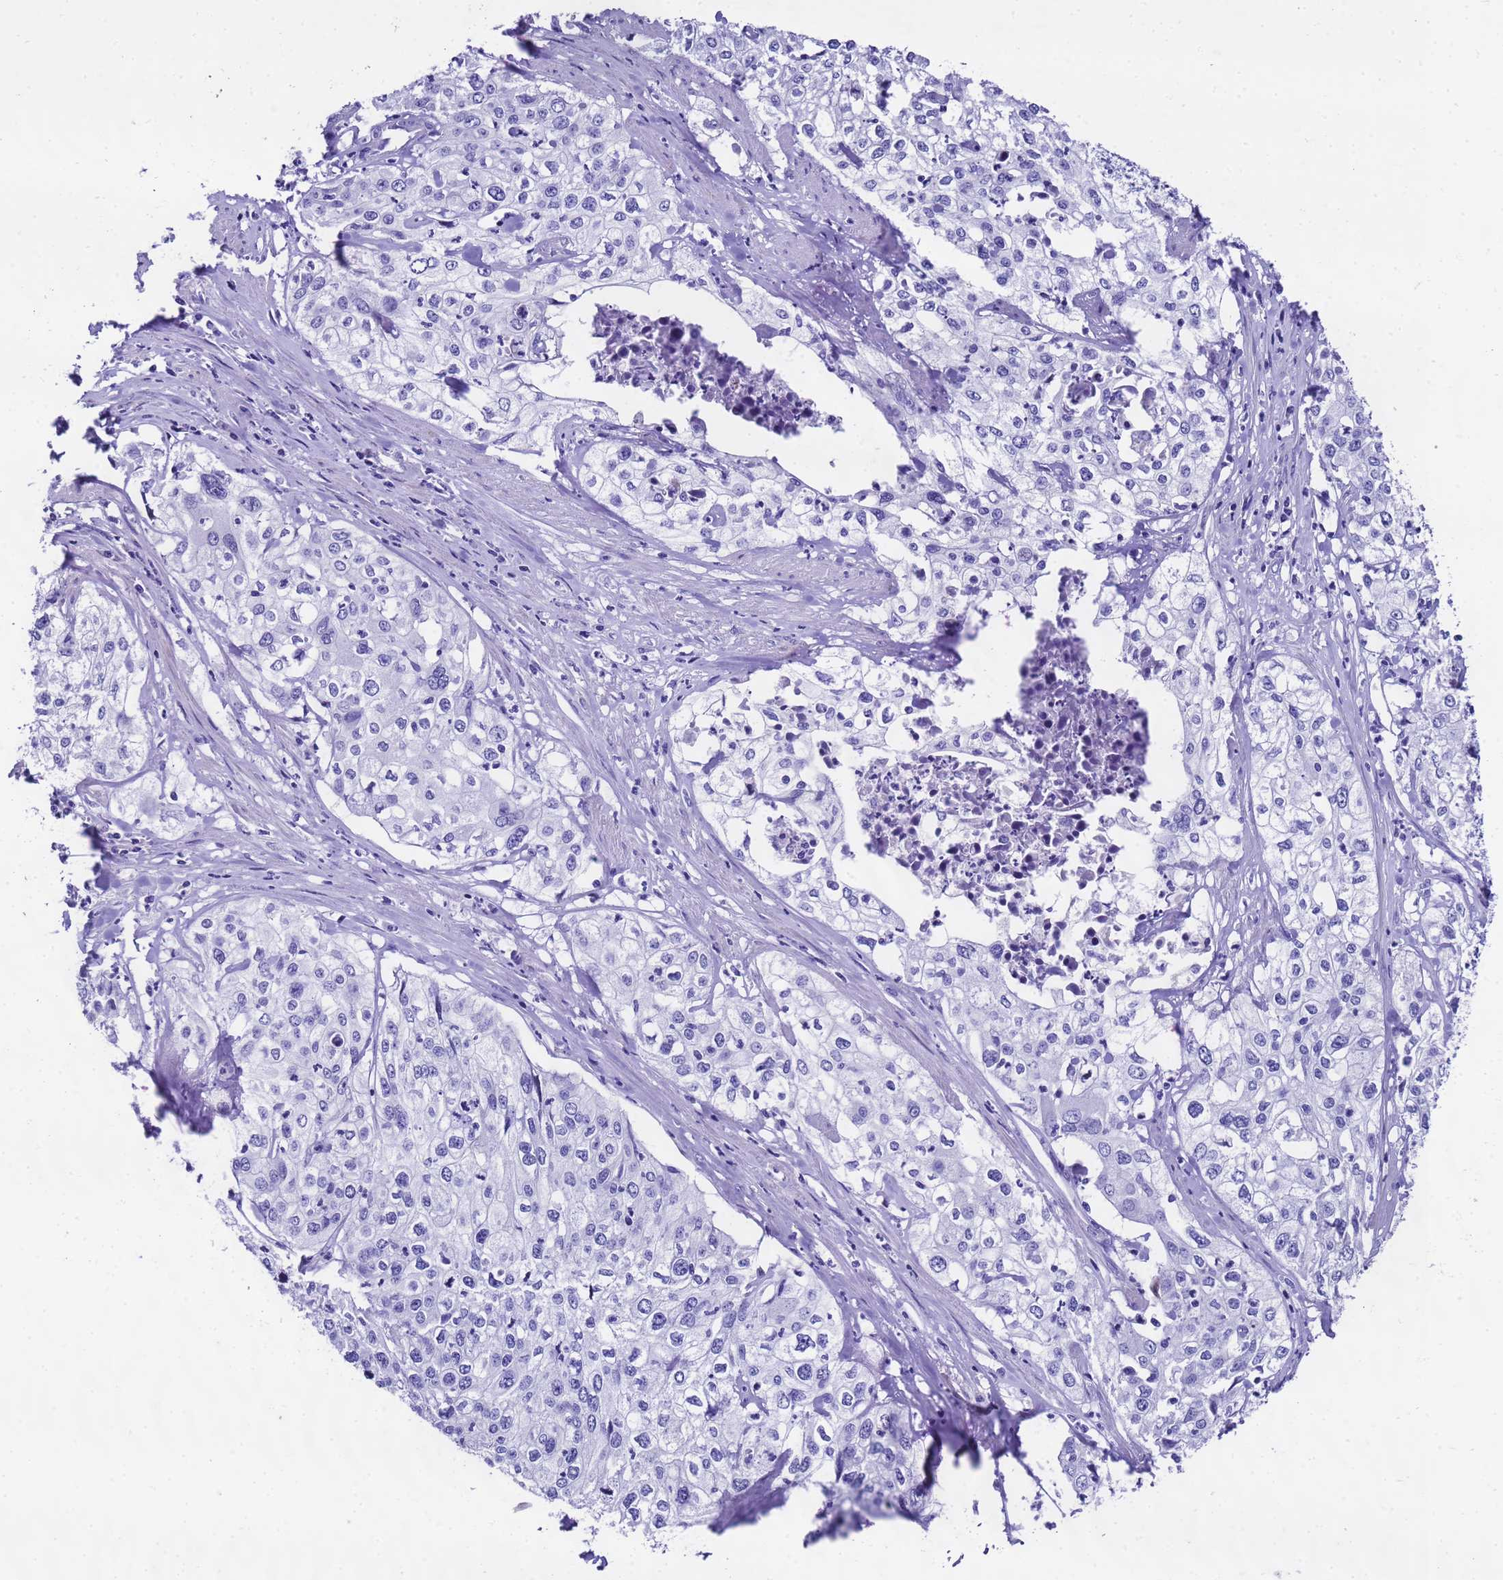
{"staining": {"intensity": "negative", "quantity": "none", "location": "none"}, "tissue": "cervical cancer", "cell_type": "Tumor cells", "image_type": "cancer", "snomed": [{"axis": "morphology", "description": "Squamous cell carcinoma, NOS"}, {"axis": "topography", "description": "Cervix"}], "caption": "Histopathology image shows no protein positivity in tumor cells of cervical cancer (squamous cell carcinoma) tissue.", "gene": "UGT2B10", "patient": {"sex": "female", "age": 31}}